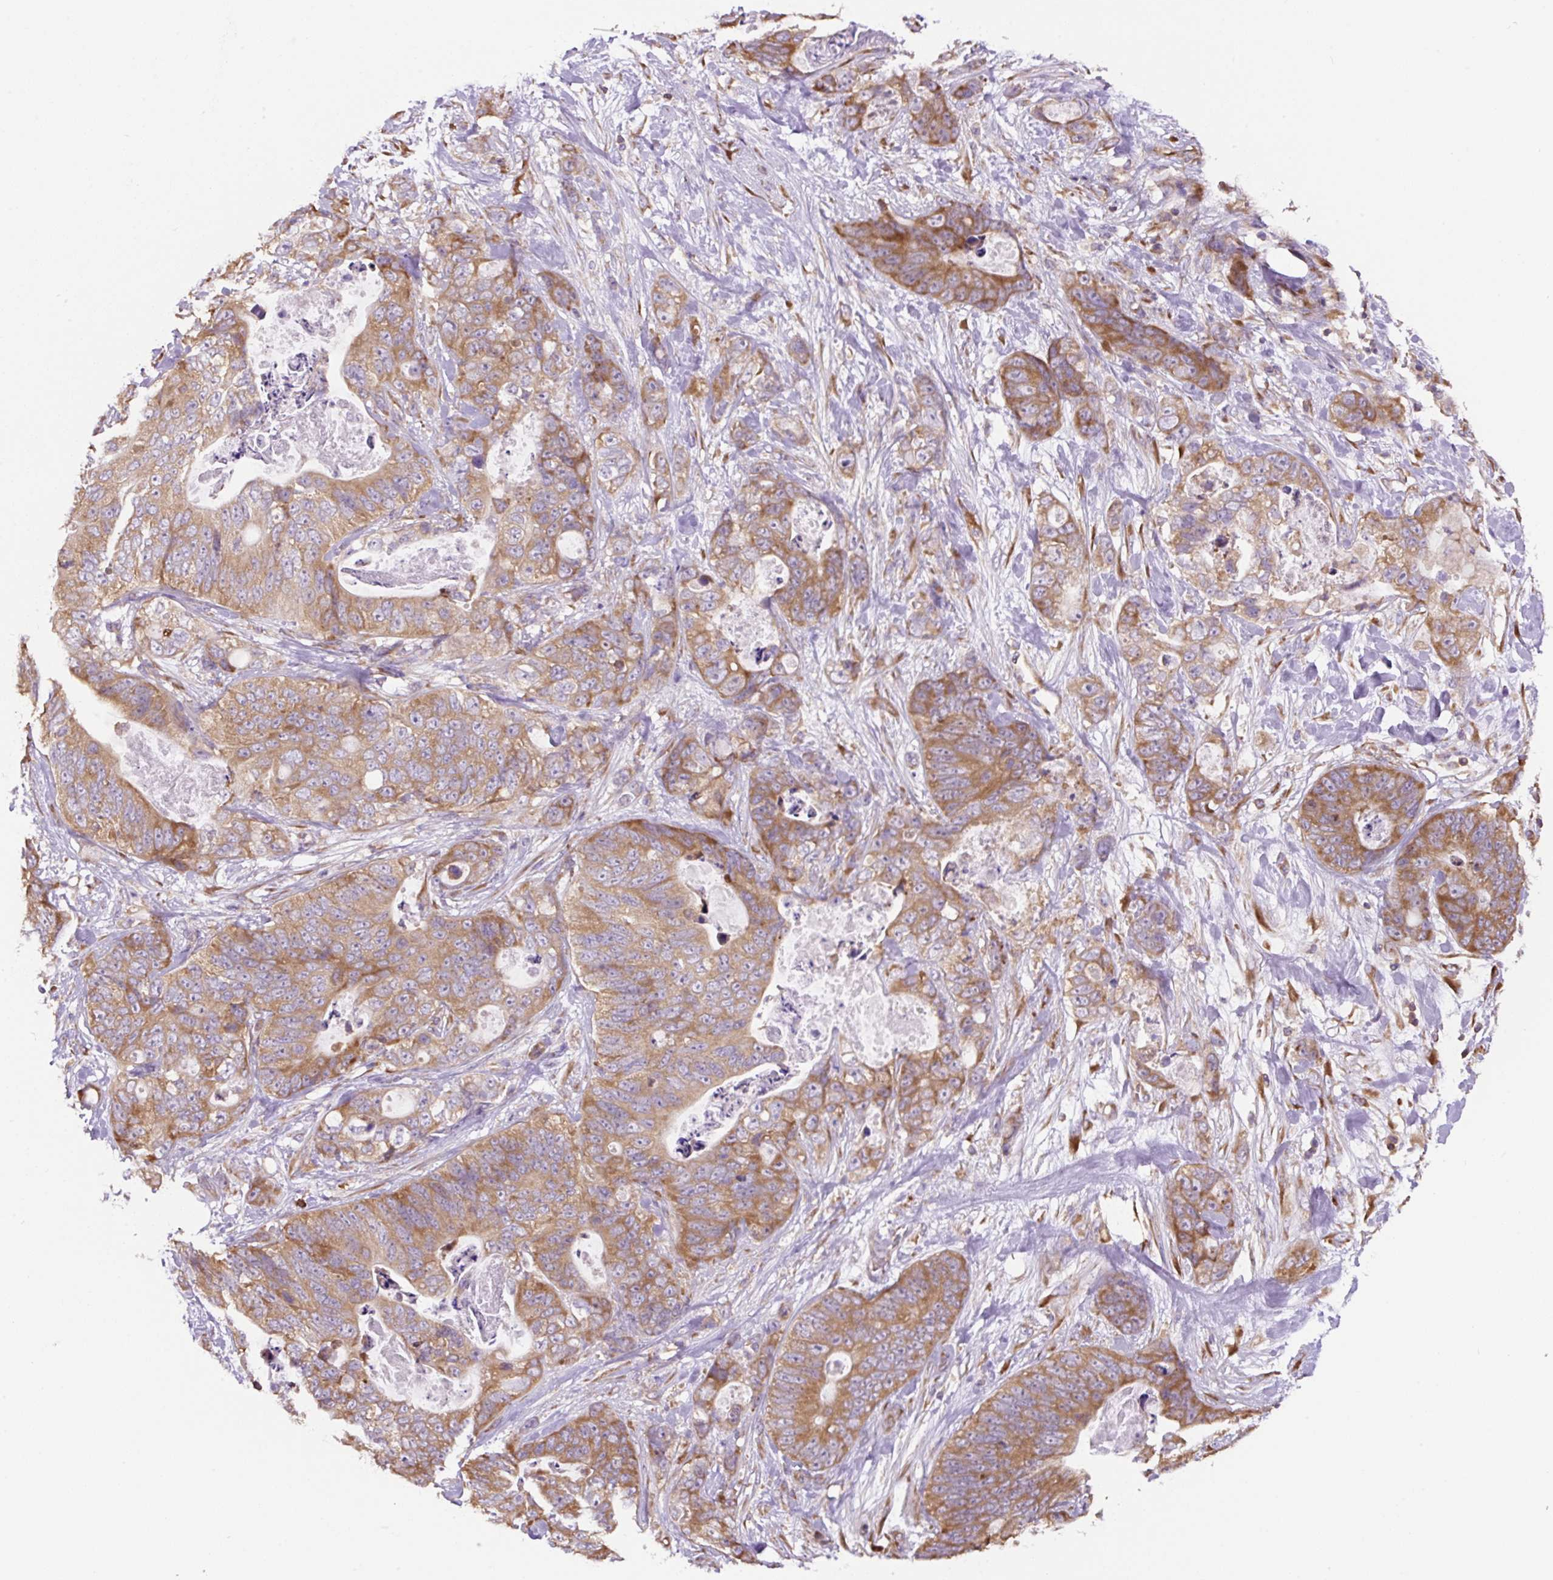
{"staining": {"intensity": "moderate", "quantity": ">75%", "location": "cytoplasmic/membranous"}, "tissue": "stomach cancer", "cell_type": "Tumor cells", "image_type": "cancer", "snomed": [{"axis": "morphology", "description": "Normal tissue, NOS"}, {"axis": "morphology", "description": "Adenocarcinoma, NOS"}, {"axis": "topography", "description": "Stomach"}], "caption": "Protein staining of adenocarcinoma (stomach) tissue demonstrates moderate cytoplasmic/membranous expression in about >75% of tumor cells.", "gene": "RPS23", "patient": {"sex": "female", "age": 89}}